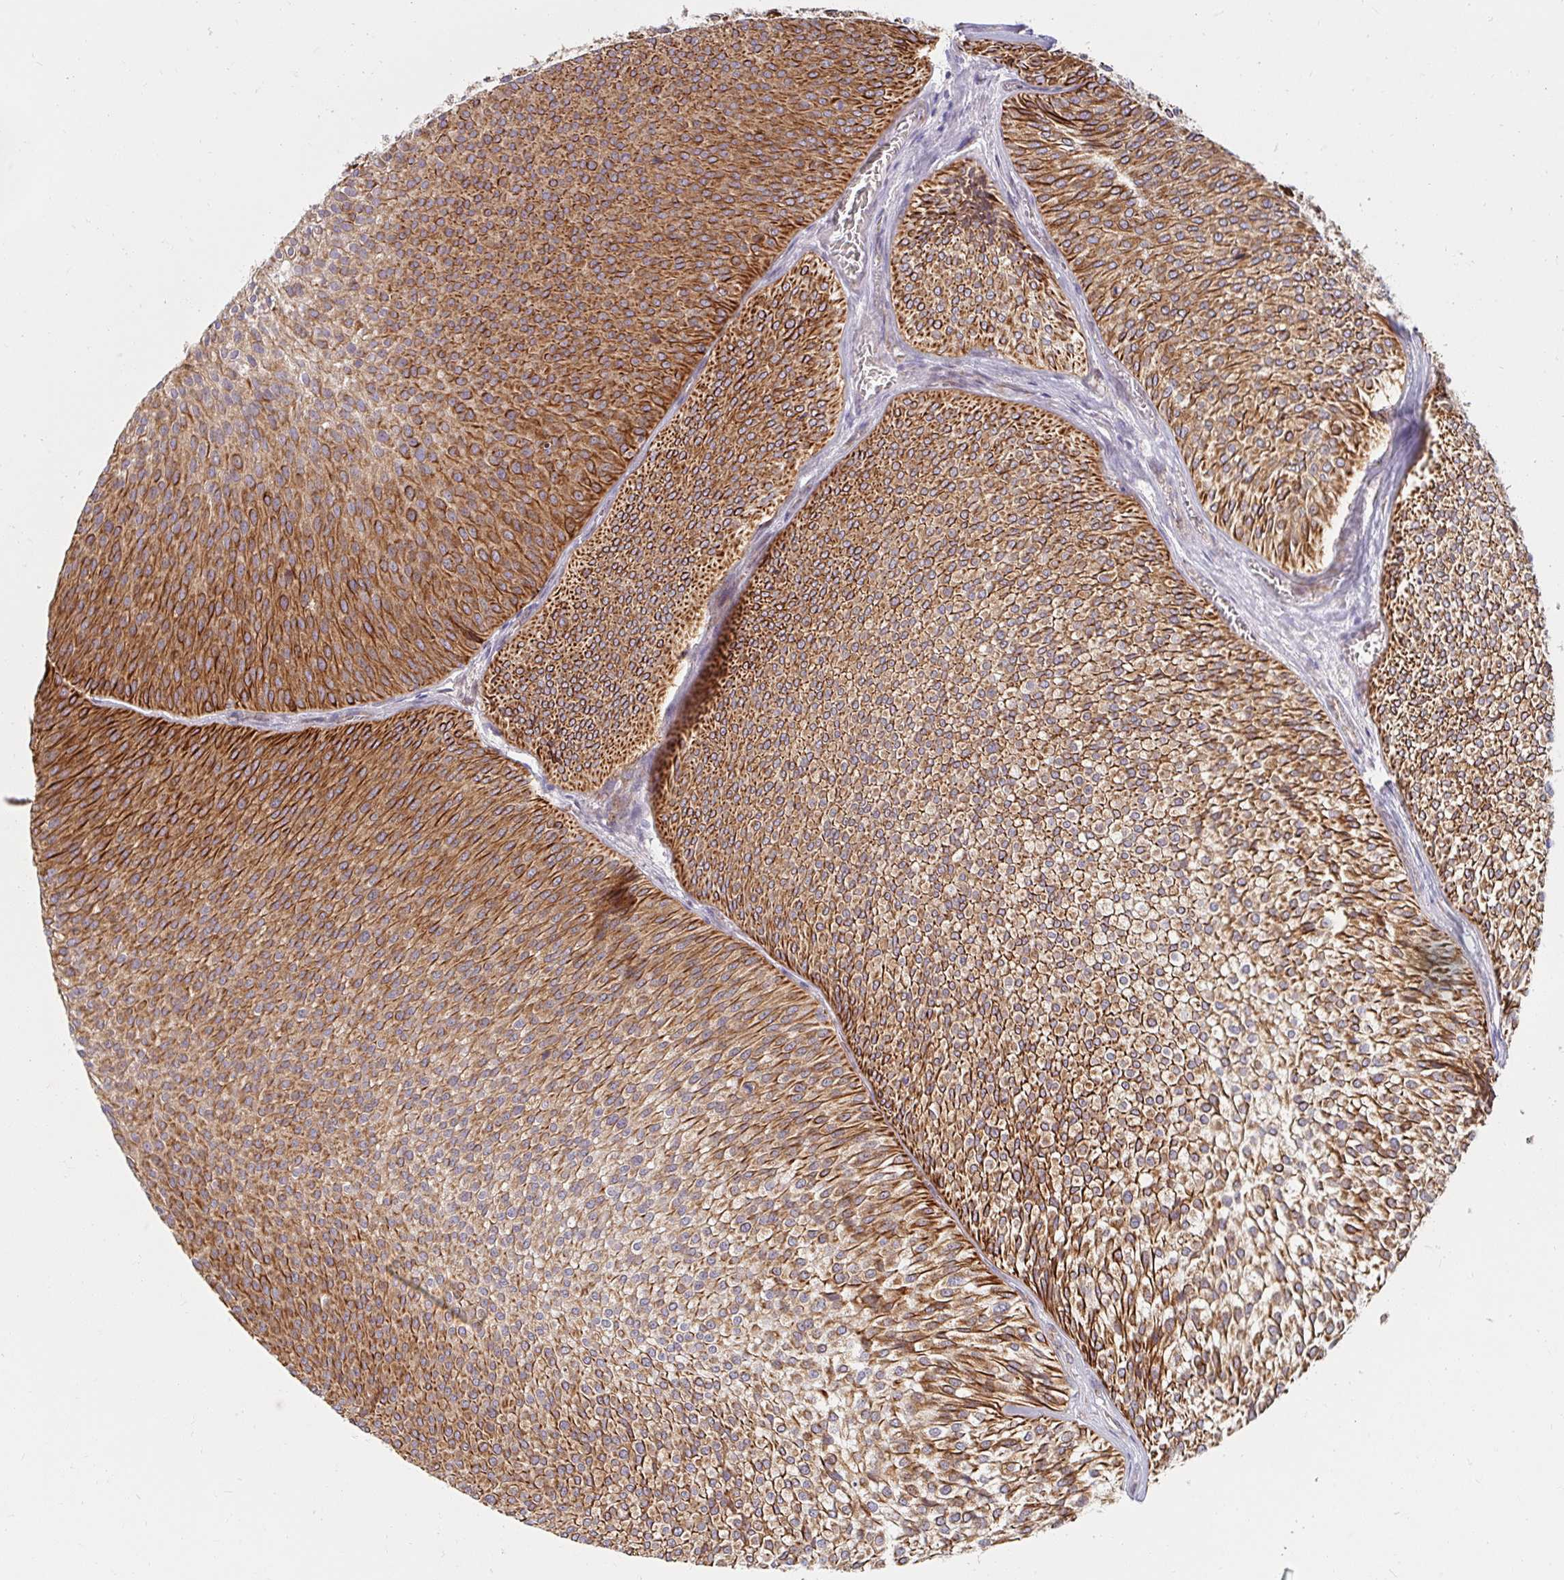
{"staining": {"intensity": "strong", "quantity": ">75%", "location": "cytoplasmic/membranous"}, "tissue": "urothelial cancer", "cell_type": "Tumor cells", "image_type": "cancer", "snomed": [{"axis": "morphology", "description": "Urothelial carcinoma, Low grade"}, {"axis": "topography", "description": "Urinary bladder"}], "caption": "This is a micrograph of IHC staining of urothelial cancer, which shows strong staining in the cytoplasmic/membranous of tumor cells.", "gene": "SKP2", "patient": {"sex": "male", "age": 91}}